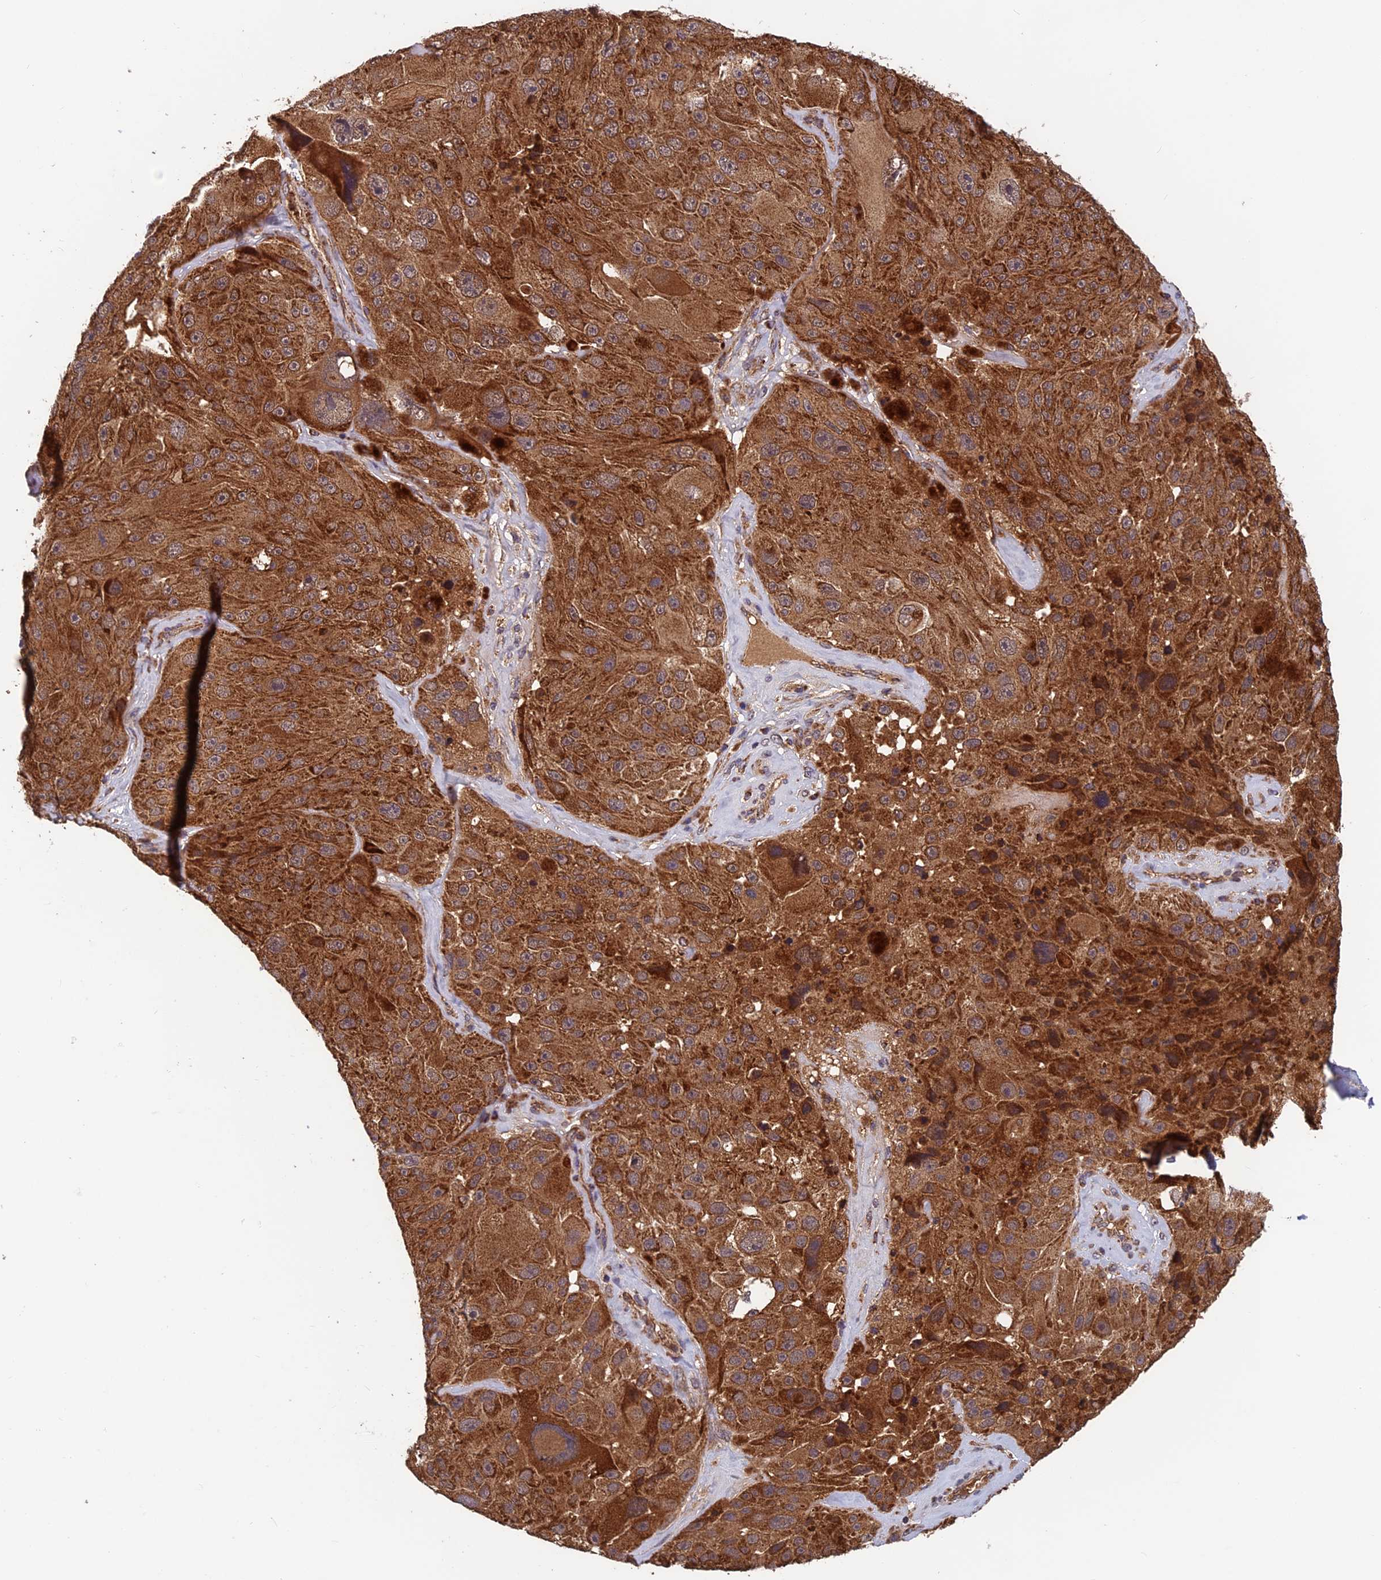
{"staining": {"intensity": "strong", "quantity": ">75%", "location": "cytoplasmic/membranous"}, "tissue": "melanoma", "cell_type": "Tumor cells", "image_type": "cancer", "snomed": [{"axis": "morphology", "description": "Malignant melanoma, Metastatic site"}, {"axis": "topography", "description": "Lymph node"}], "caption": "Malignant melanoma (metastatic site) was stained to show a protein in brown. There is high levels of strong cytoplasmic/membranous positivity in about >75% of tumor cells. (IHC, brightfield microscopy, high magnification).", "gene": "CCDC15", "patient": {"sex": "male", "age": 62}}